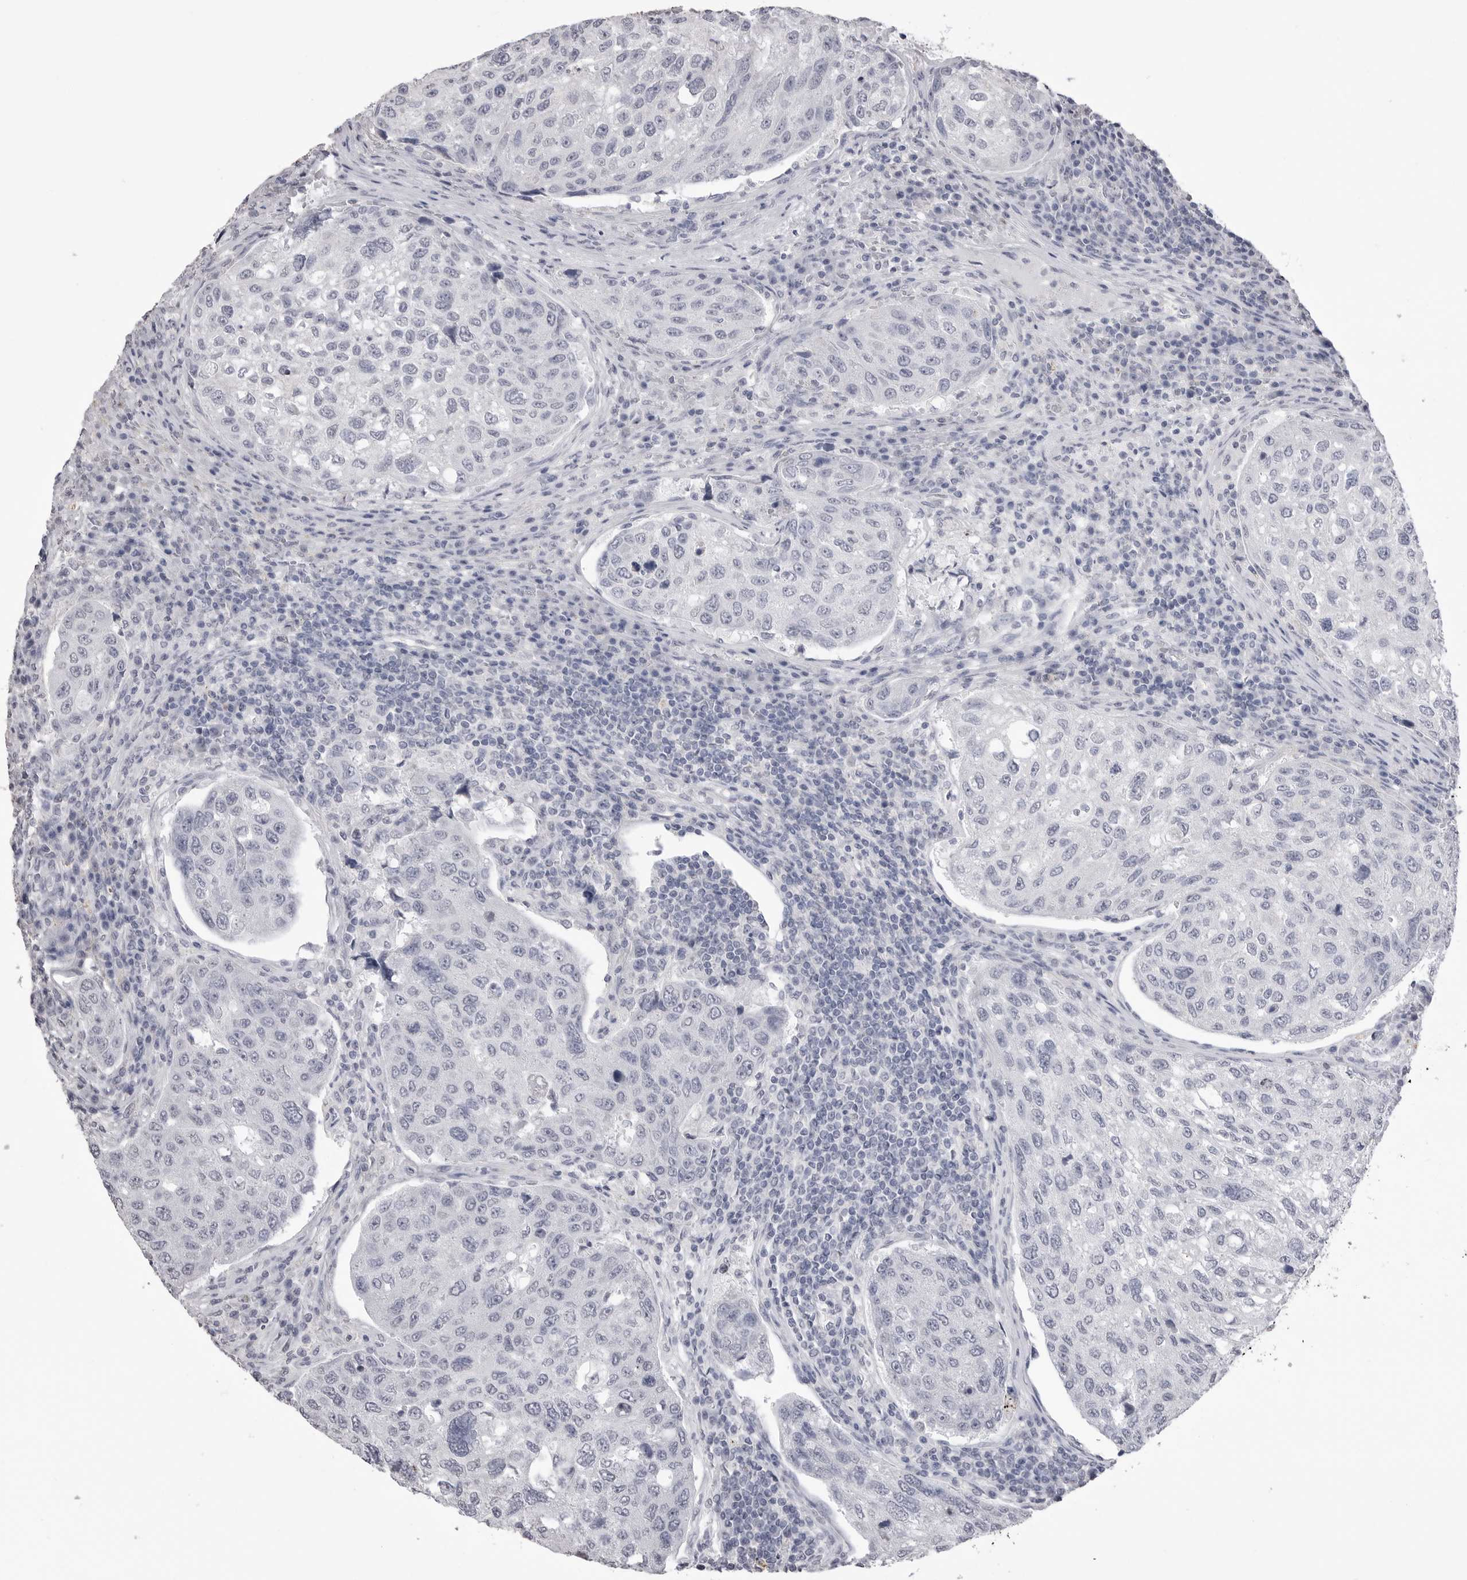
{"staining": {"intensity": "negative", "quantity": "none", "location": "none"}, "tissue": "urothelial cancer", "cell_type": "Tumor cells", "image_type": "cancer", "snomed": [{"axis": "morphology", "description": "Urothelial carcinoma, High grade"}, {"axis": "topography", "description": "Lymph node"}, {"axis": "topography", "description": "Urinary bladder"}], "caption": "Tumor cells show no significant protein staining in urothelial cancer. (DAB immunohistochemistry (IHC) with hematoxylin counter stain).", "gene": "ICAM5", "patient": {"sex": "male", "age": 51}}